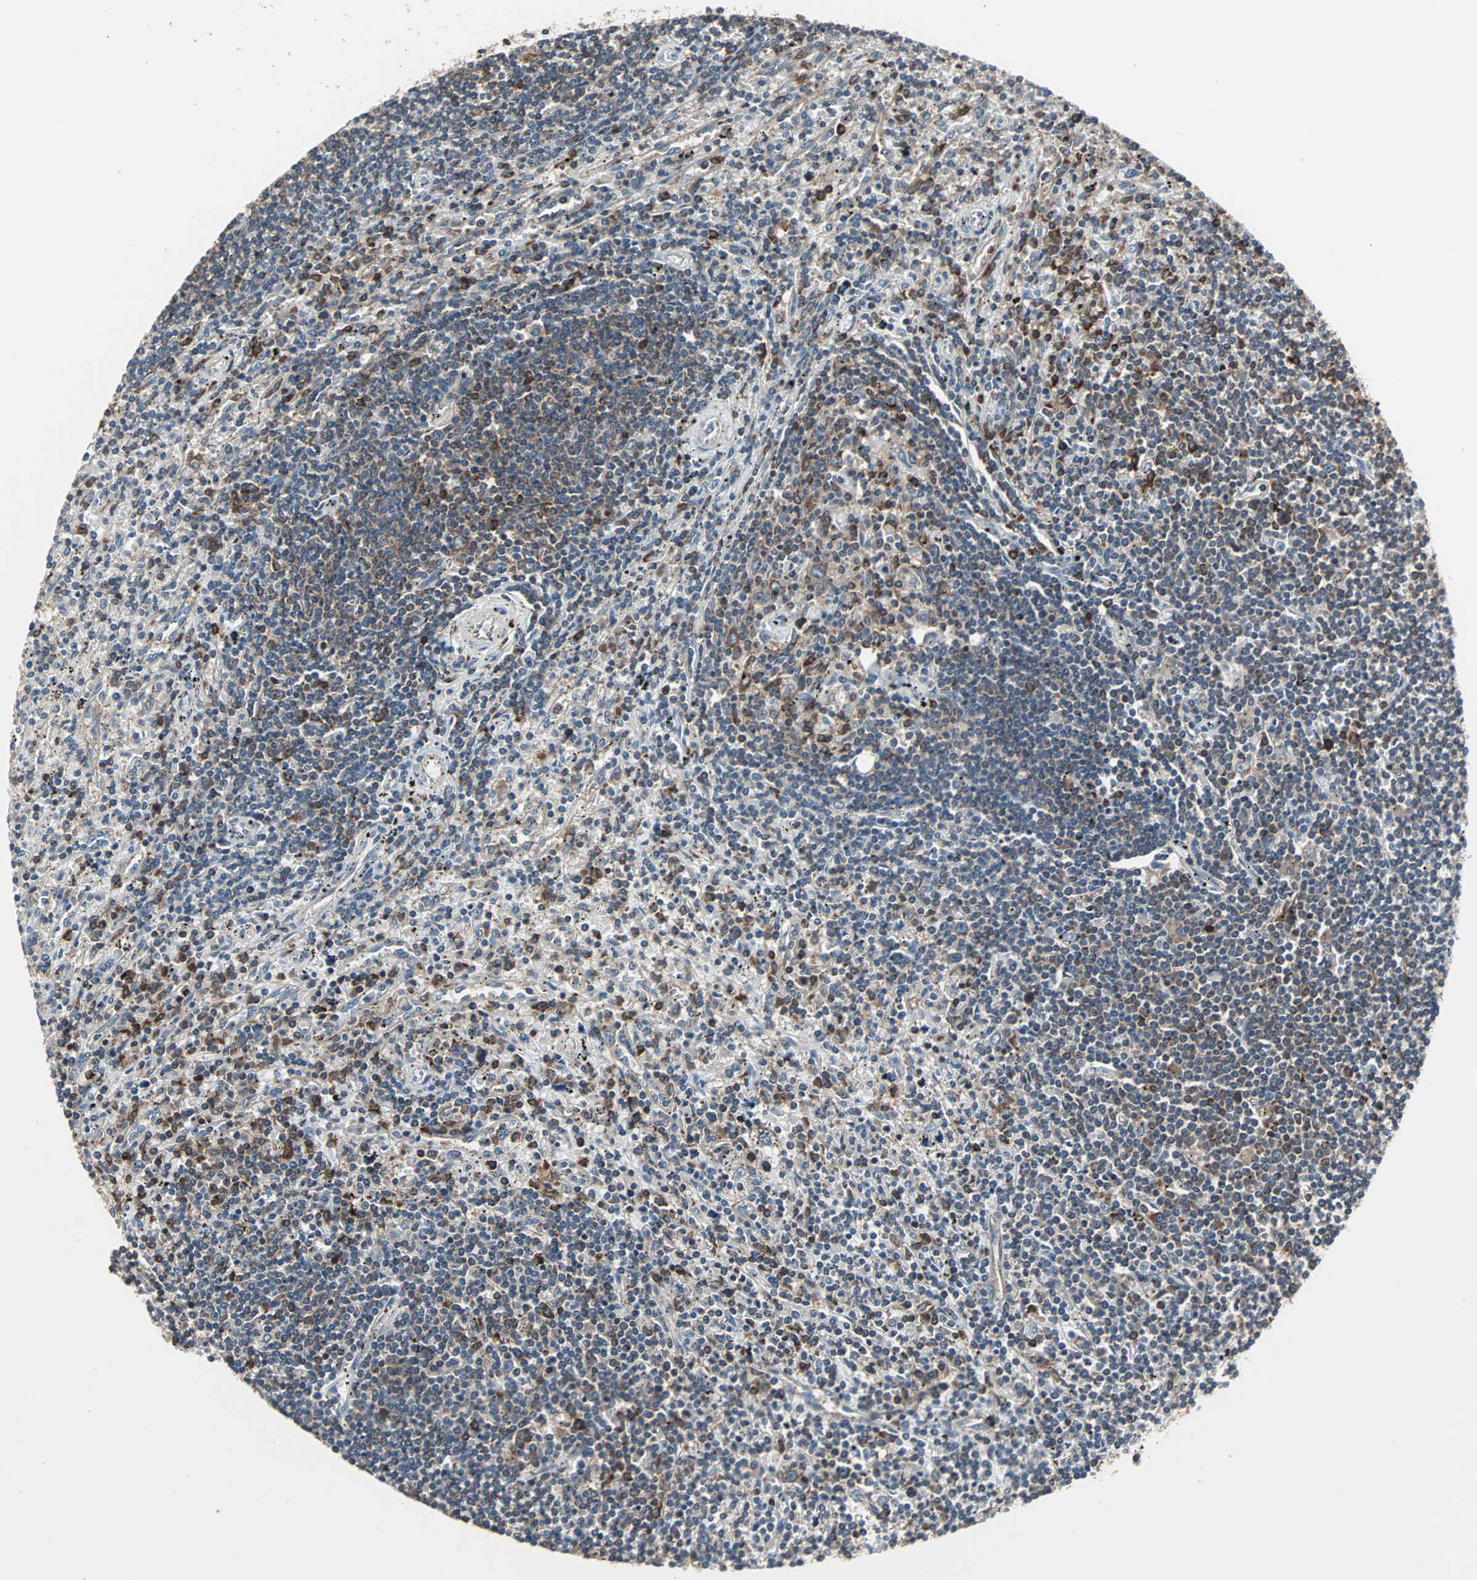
{"staining": {"intensity": "moderate", "quantity": "25%-75%", "location": "cytoplasmic/membranous"}, "tissue": "lymphoma", "cell_type": "Tumor cells", "image_type": "cancer", "snomed": [{"axis": "morphology", "description": "Malignant lymphoma, non-Hodgkin's type, Low grade"}, {"axis": "topography", "description": "Spleen"}], "caption": "Low-grade malignant lymphoma, non-Hodgkin's type tissue exhibits moderate cytoplasmic/membranous staining in approximately 25%-75% of tumor cells", "gene": "LRRFIP1", "patient": {"sex": "male", "age": 76}}